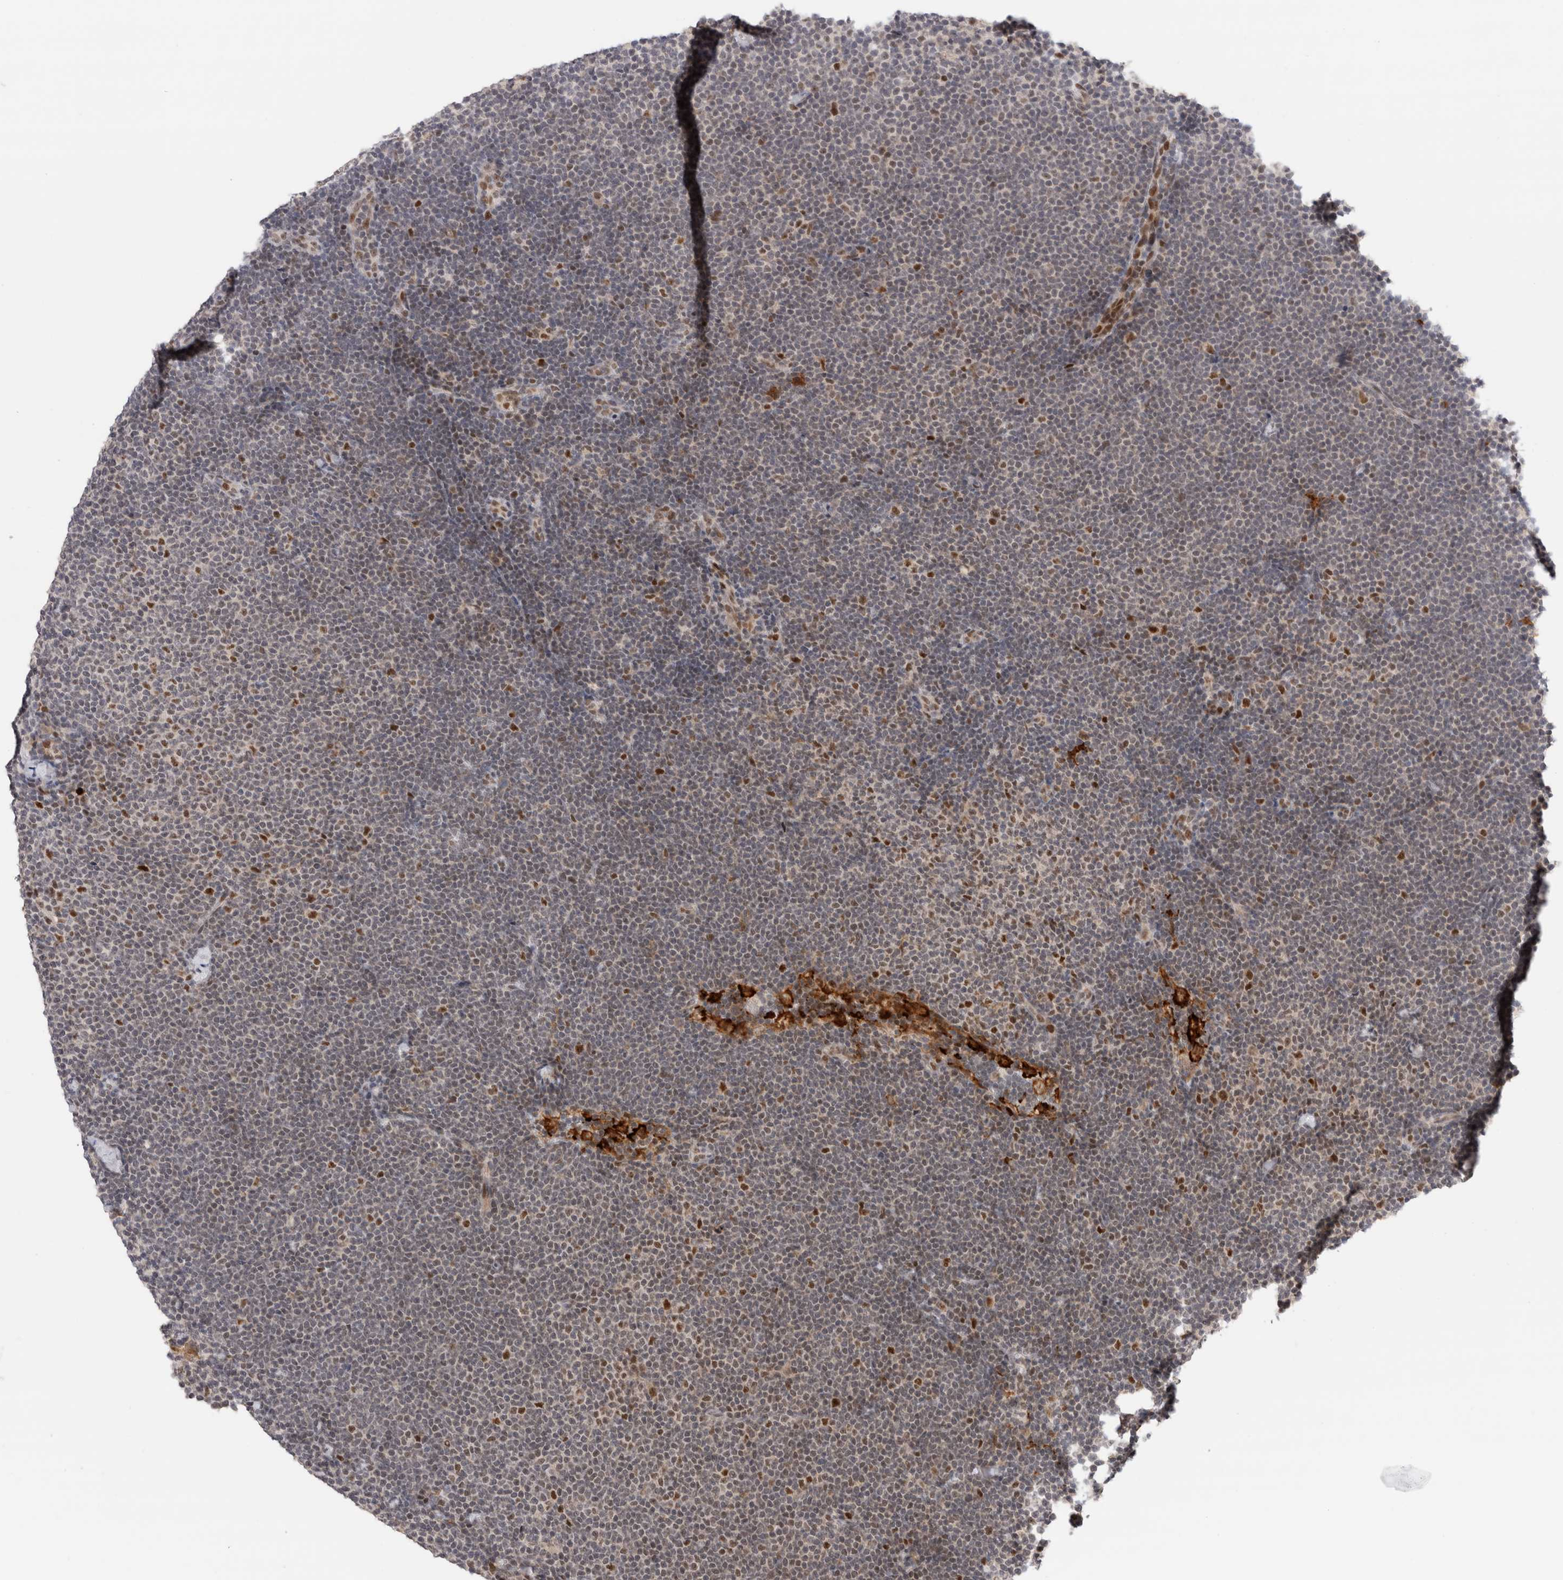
{"staining": {"intensity": "moderate", "quantity": "<25%", "location": "nuclear"}, "tissue": "lymphoma", "cell_type": "Tumor cells", "image_type": "cancer", "snomed": [{"axis": "morphology", "description": "Malignant lymphoma, non-Hodgkin's type, Low grade"}, {"axis": "topography", "description": "Lymph node"}], "caption": "Low-grade malignant lymphoma, non-Hodgkin's type stained with DAB immunohistochemistry (IHC) displays low levels of moderate nuclear expression in about <25% of tumor cells.", "gene": "ZNF521", "patient": {"sex": "female", "age": 53}}